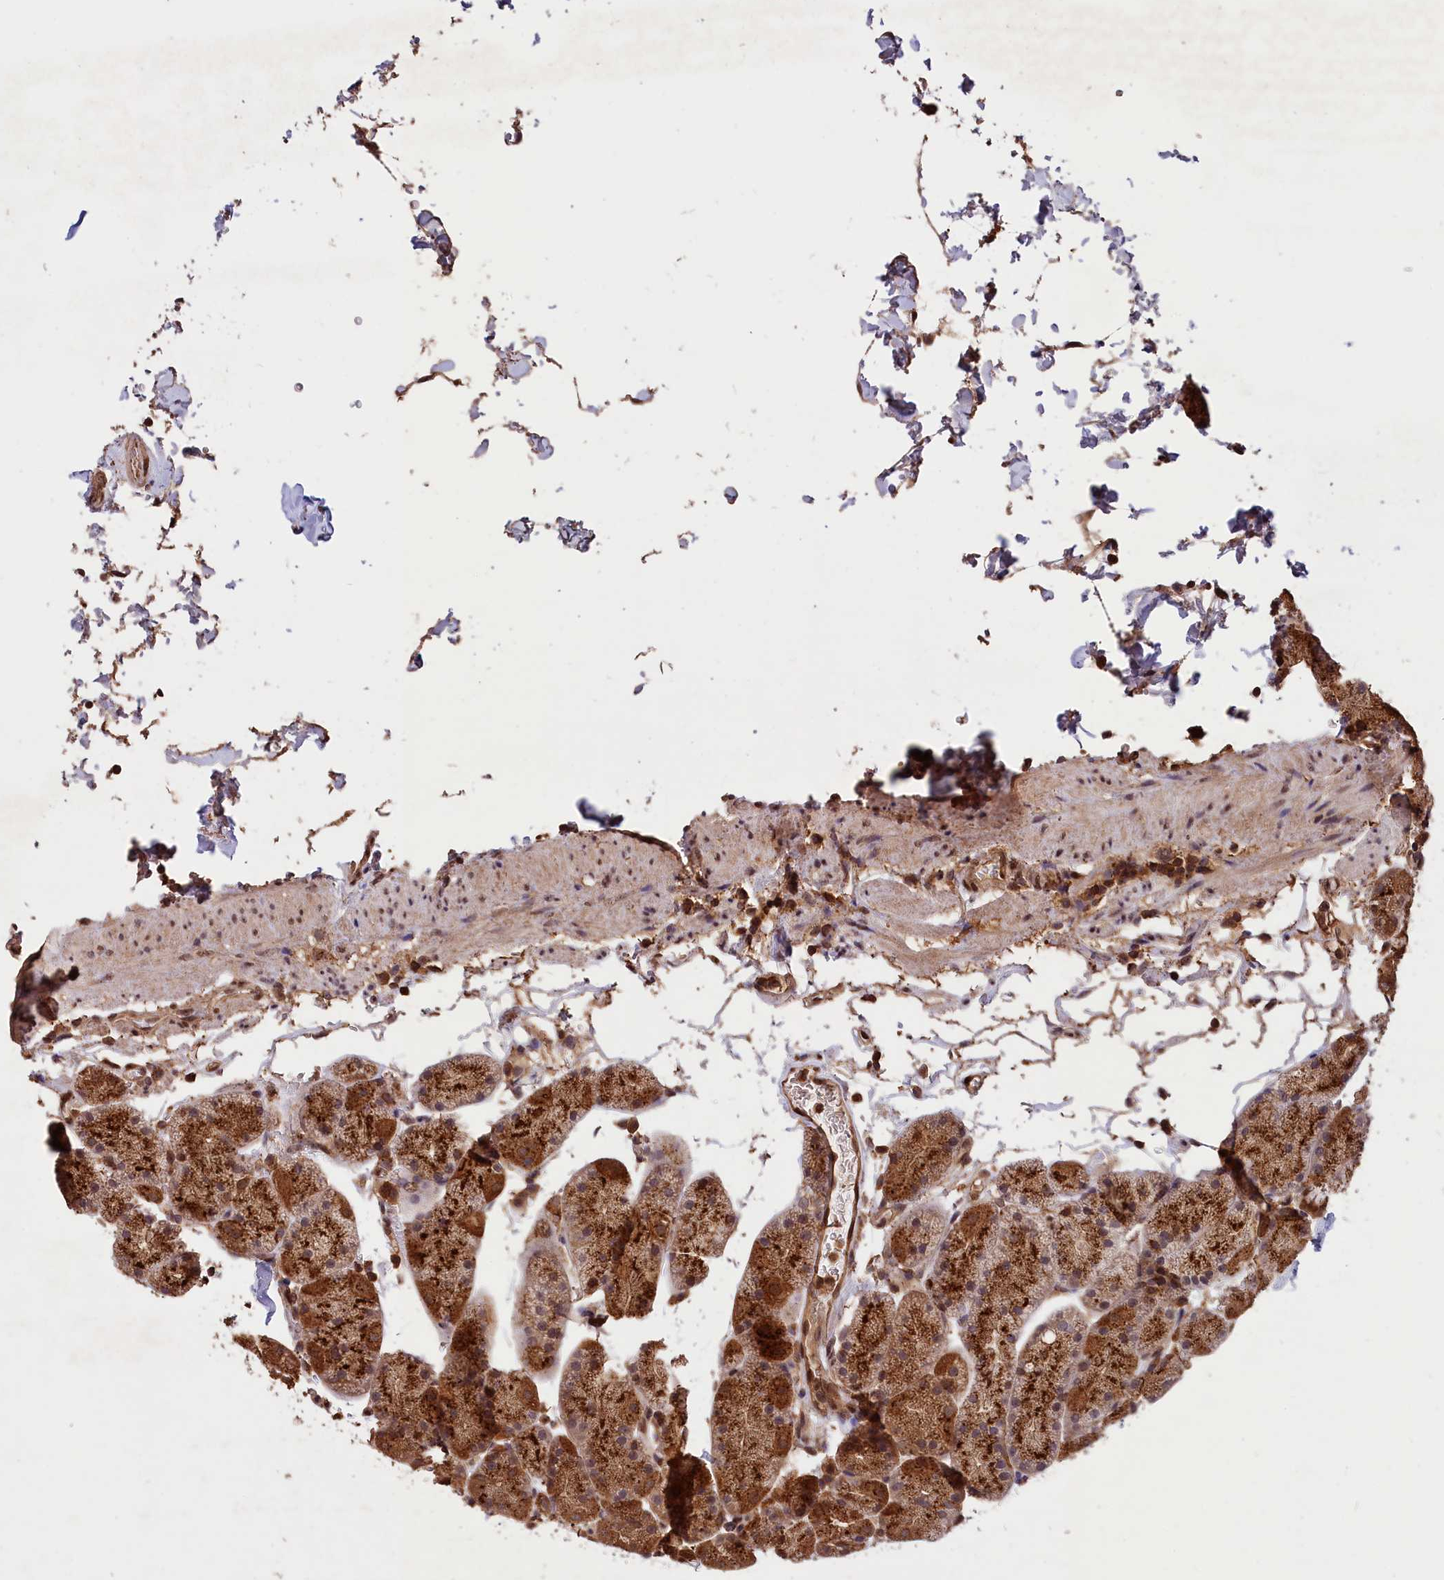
{"staining": {"intensity": "strong", "quantity": ">75%", "location": "cytoplasmic/membranous"}, "tissue": "stomach", "cell_type": "Glandular cells", "image_type": "normal", "snomed": [{"axis": "morphology", "description": "Normal tissue, NOS"}, {"axis": "topography", "description": "Stomach, upper"}, {"axis": "topography", "description": "Stomach, lower"}], "caption": "The image displays immunohistochemical staining of normal stomach. There is strong cytoplasmic/membranous staining is seen in about >75% of glandular cells.", "gene": "IST1", "patient": {"sex": "male", "age": 67}}